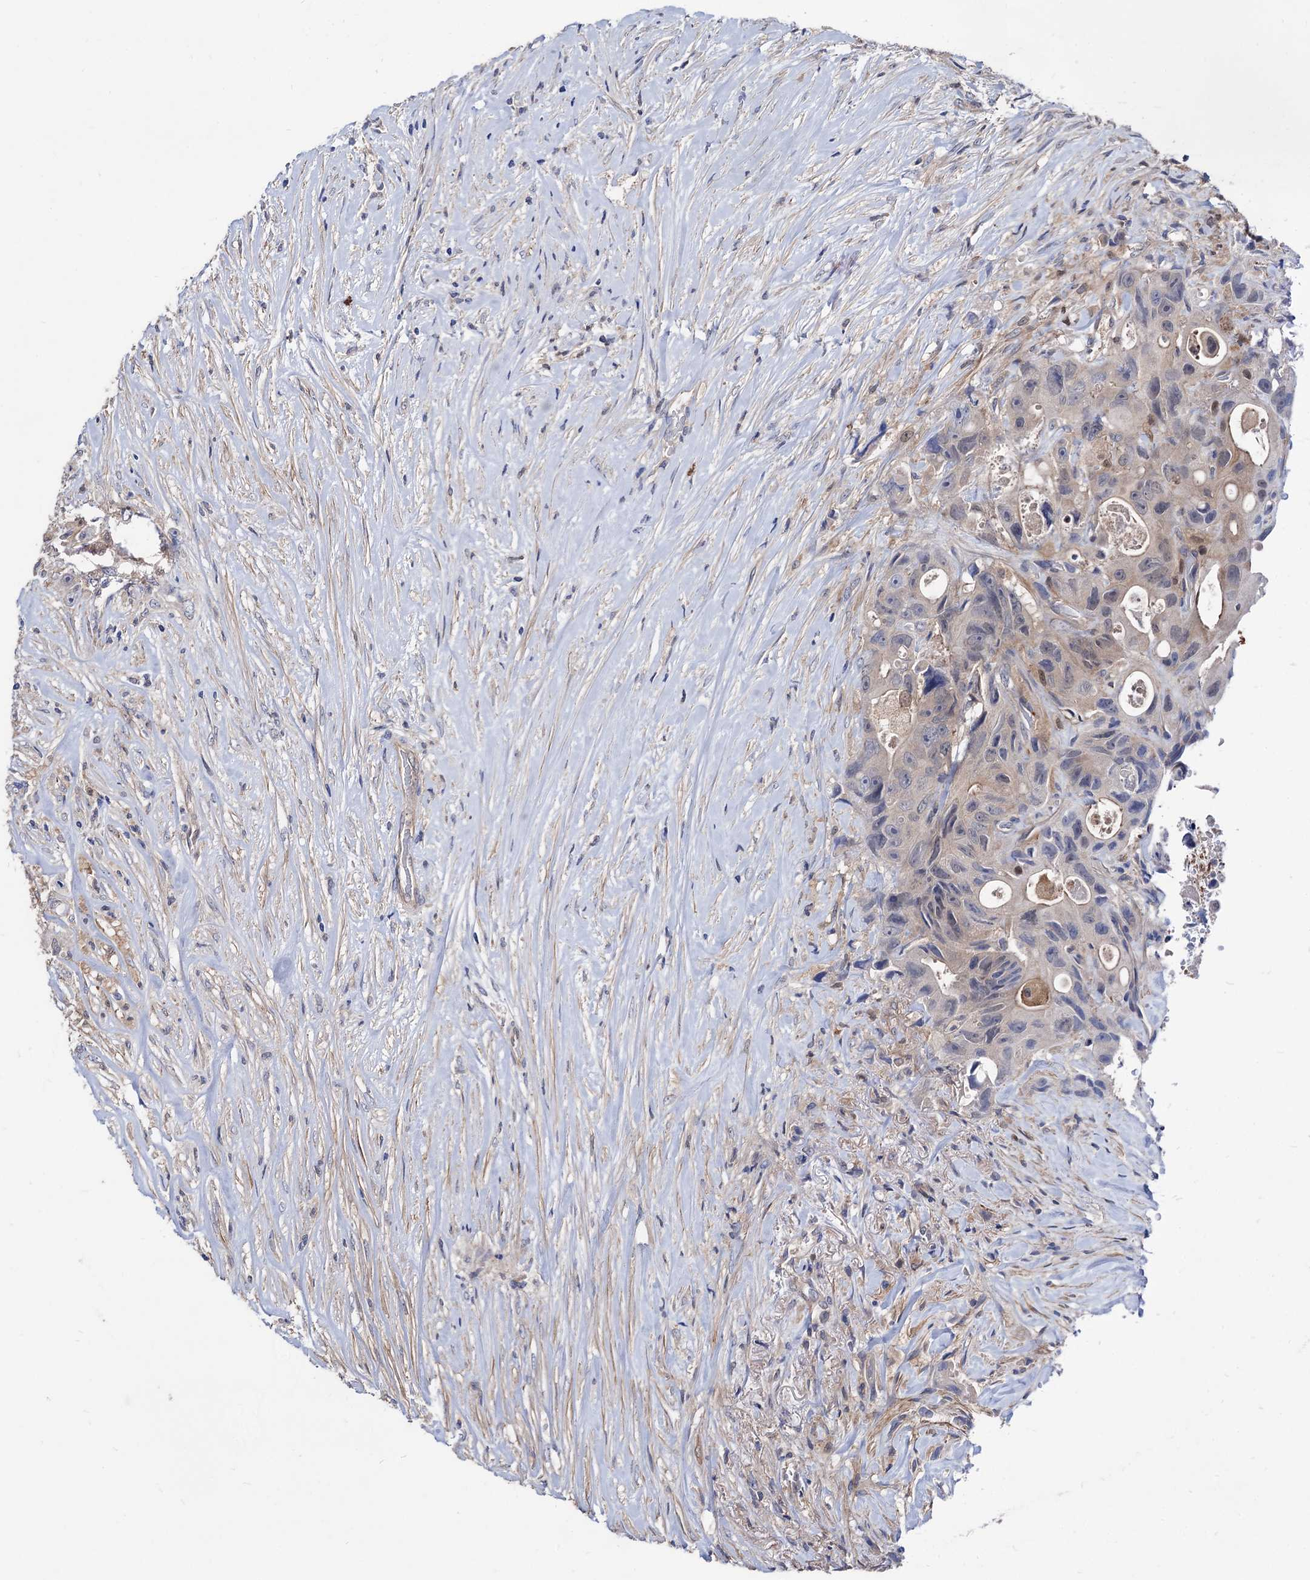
{"staining": {"intensity": "weak", "quantity": "<25%", "location": "cytoplasmic/membranous"}, "tissue": "colorectal cancer", "cell_type": "Tumor cells", "image_type": "cancer", "snomed": [{"axis": "morphology", "description": "Adenocarcinoma, NOS"}, {"axis": "topography", "description": "Colon"}], "caption": "DAB immunohistochemical staining of human colorectal adenocarcinoma reveals no significant staining in tumor cells.", "gene": "CPPED1", "patient": {"sex": "female", "age": 46}}